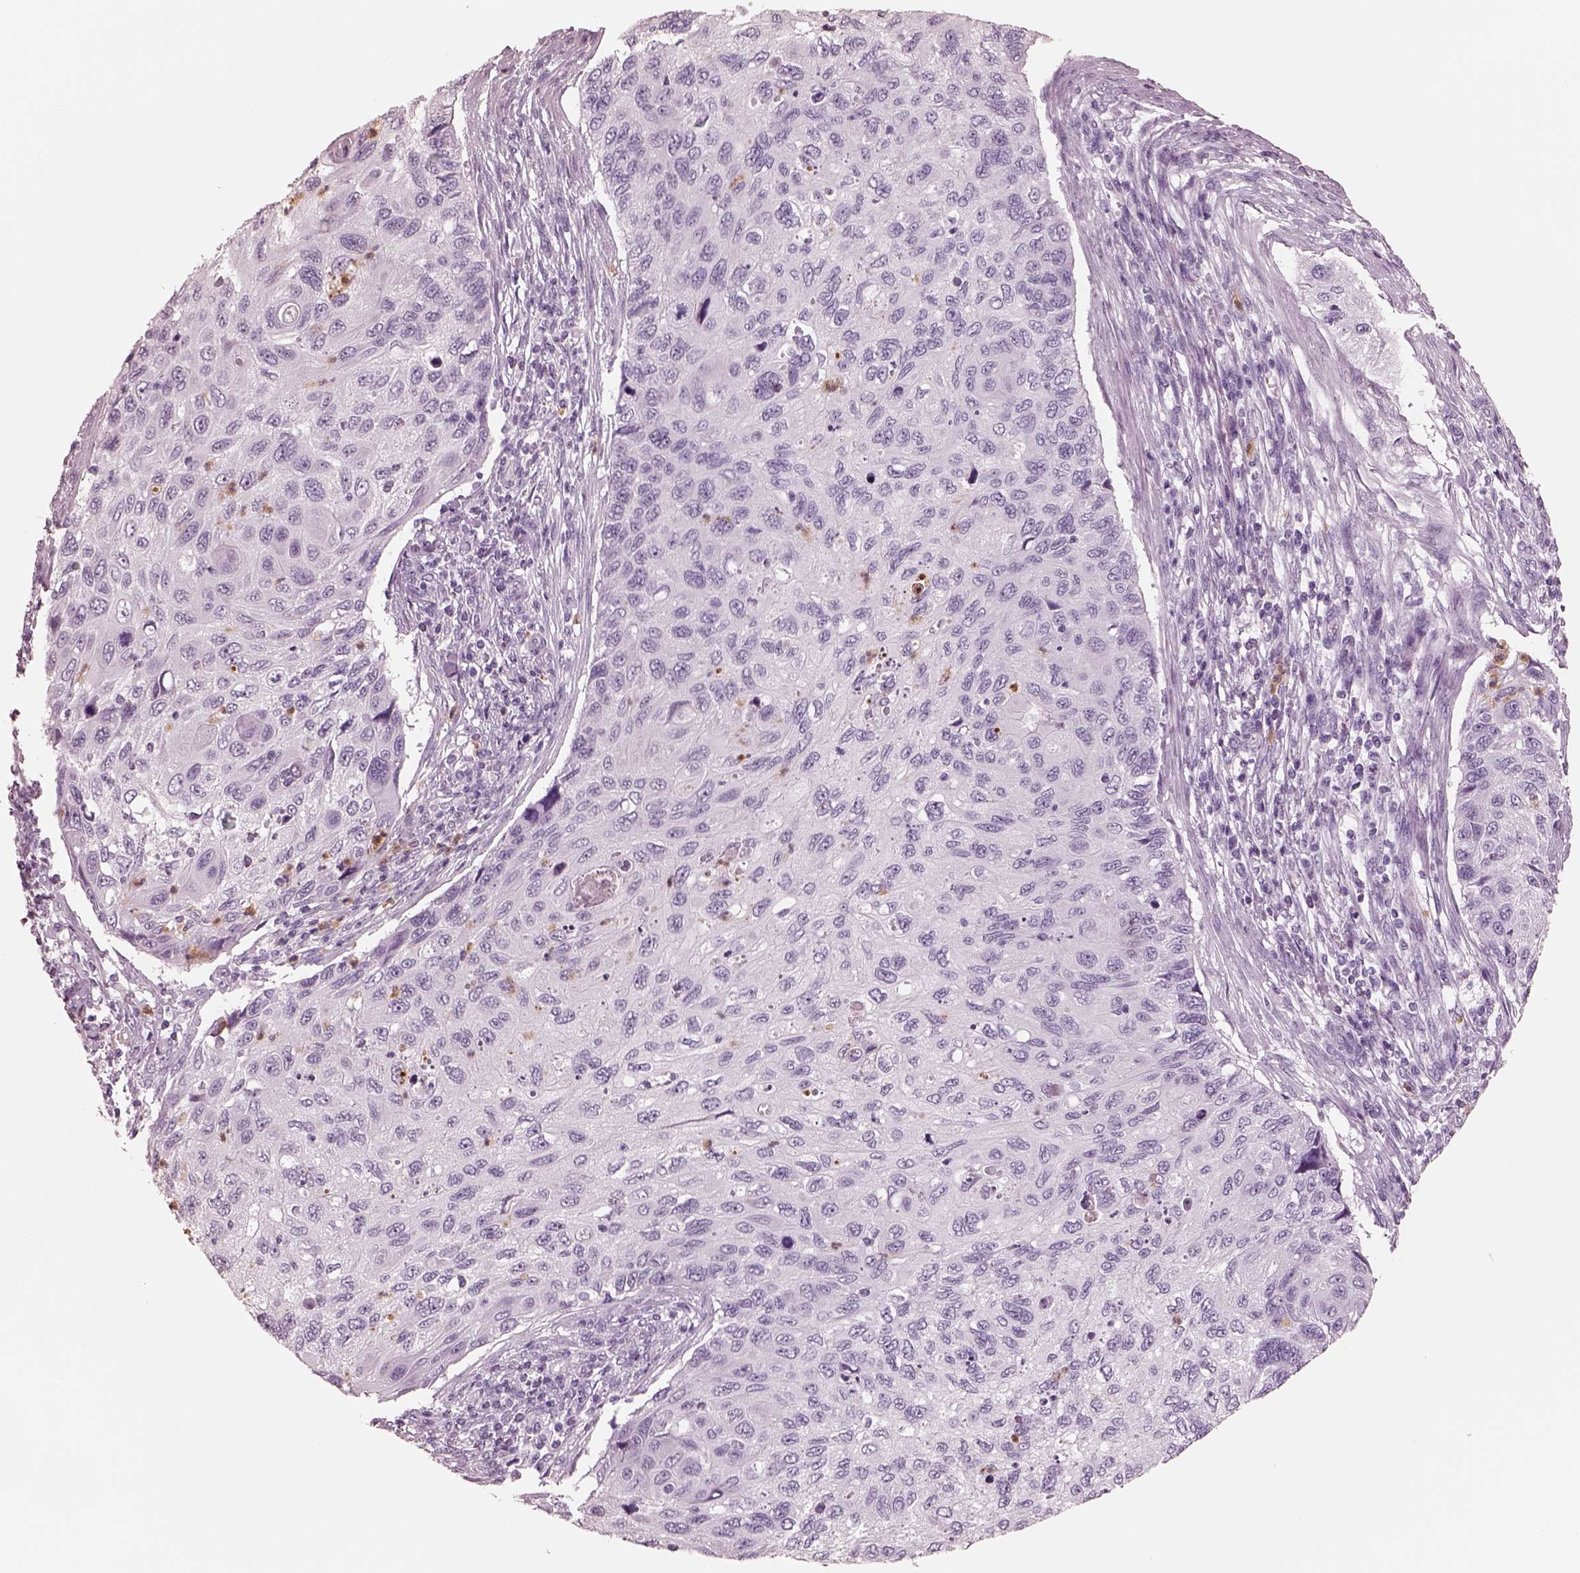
{"staining": {"intensity": "negative", "quantity": "none", "location": "none"}, "tissue": "cervical cancer", "cell_type": "Tumor cells", "image_type": "cancer", "snomed": [{"axis": "morphology", "description": "Squamous cell carcinoma, NOS"}, {"axis": "topography", "description": "Cervix"}], "caption": "Cervical squamous cell carcinoma stained for a protein using immunohistochemistry (IHC) demonstrates no expression tumor cells.", "gene": "ELANE", "patient": {"sex": "female", "age": 70}}